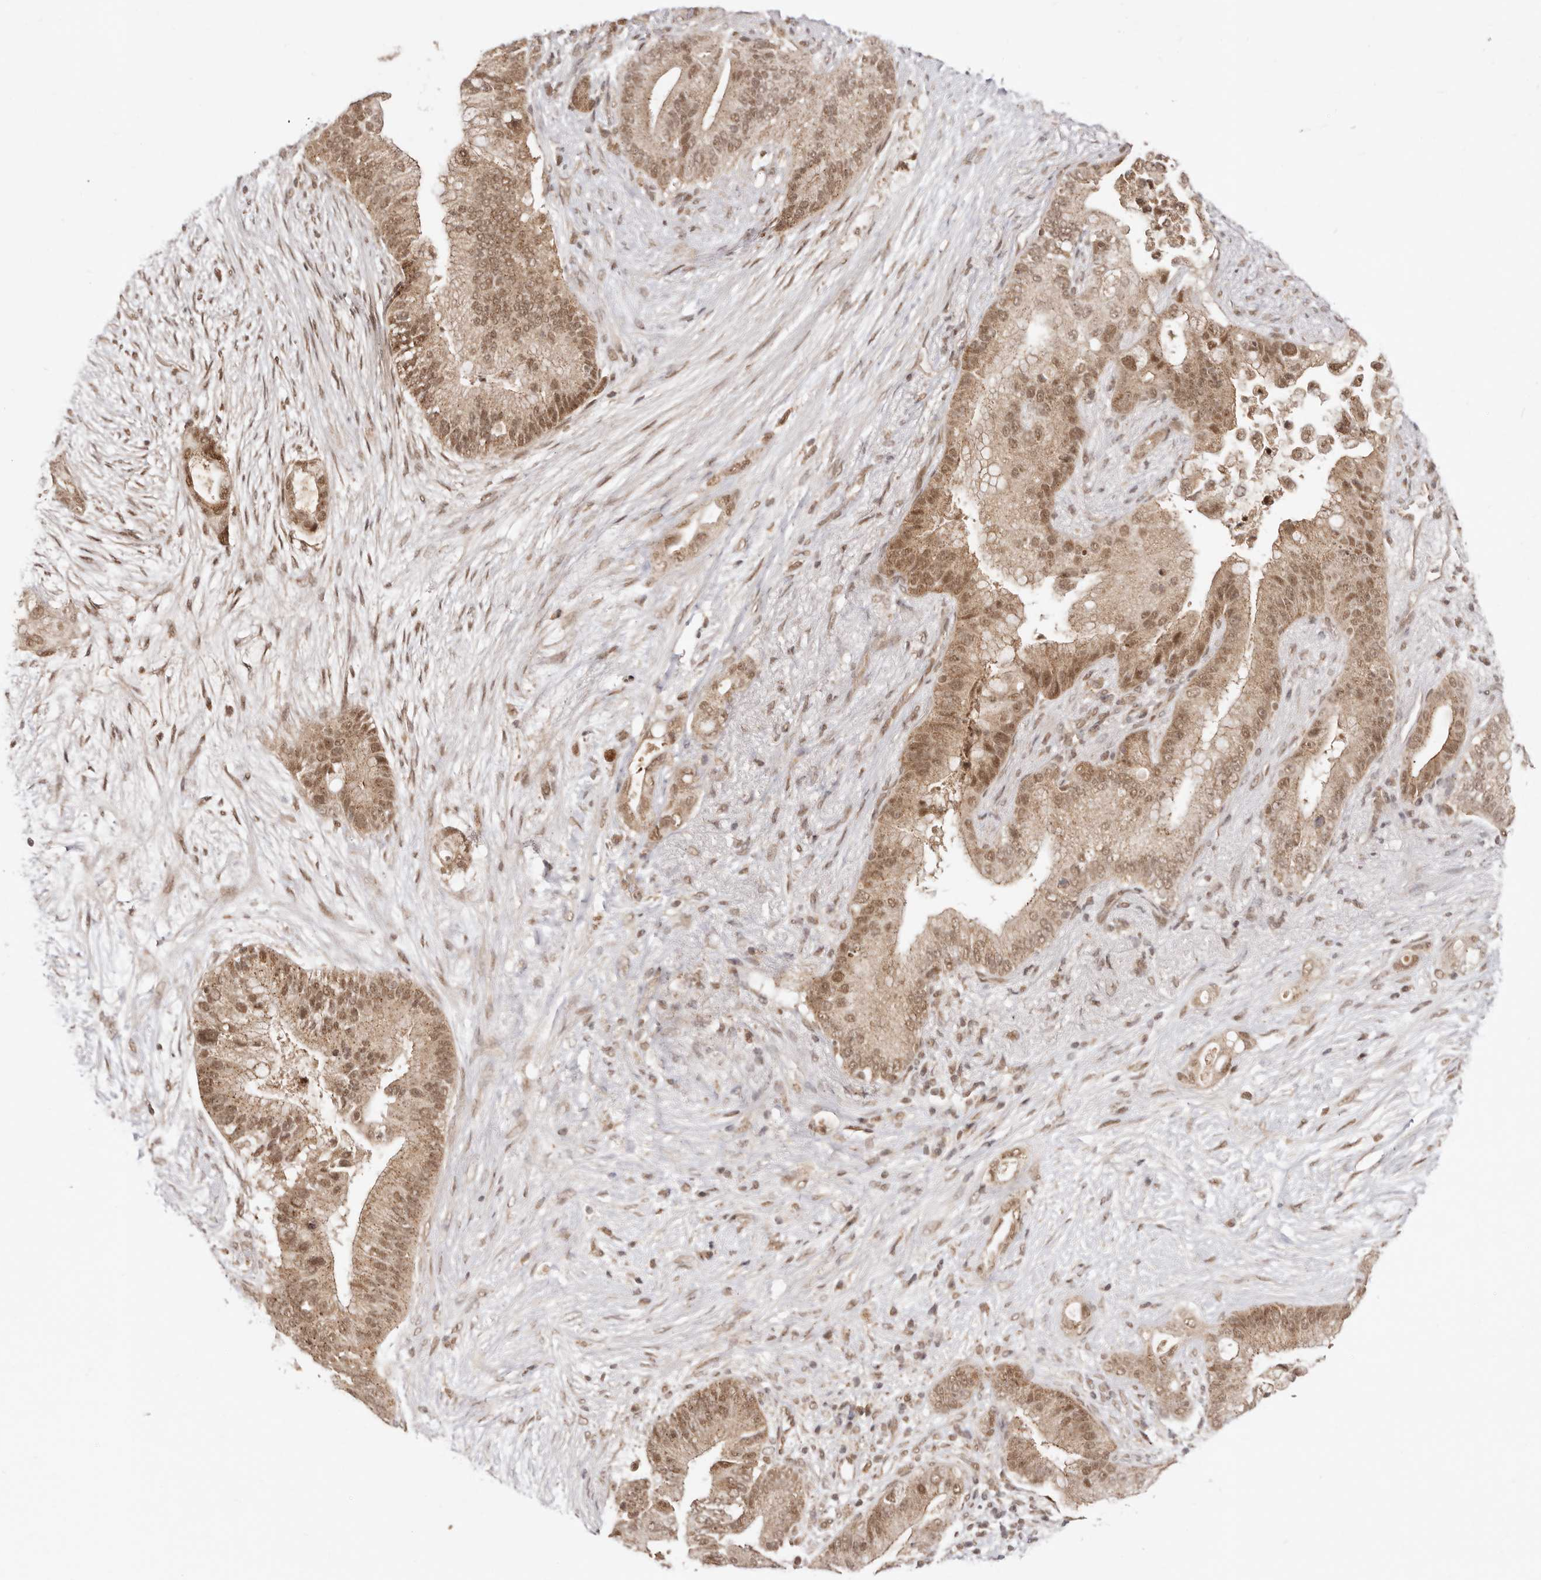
{"staining": {"intensity": "moderate", "quantity": ">75%", "location": "cytoplasmic/membranous,nuclear"}, "tissue": "pancreatic cancer", "cell_type": "Tumor cells", "image_type": "cancer", "snomed": [{"axis": "morphology", "description": "Adenocarcinoma, NOS"}, {"axis": "topography", "description": "Pancreas"}], "caption": "A high-resolution image shows immunohistochemistry (IHC) staining of adenocarcinoma (pancreatic), which displays moderate cytoplasmic/membranous and nuclear staining in about >75% of tumor cells. The staining was performed using DAB to visualize the protein expression in brown, while the nuclei were stained in blue with hematoxylin (Magnification: 20x).", "gene": "MED8", "patient": {"sex": "male", "age": 53}}